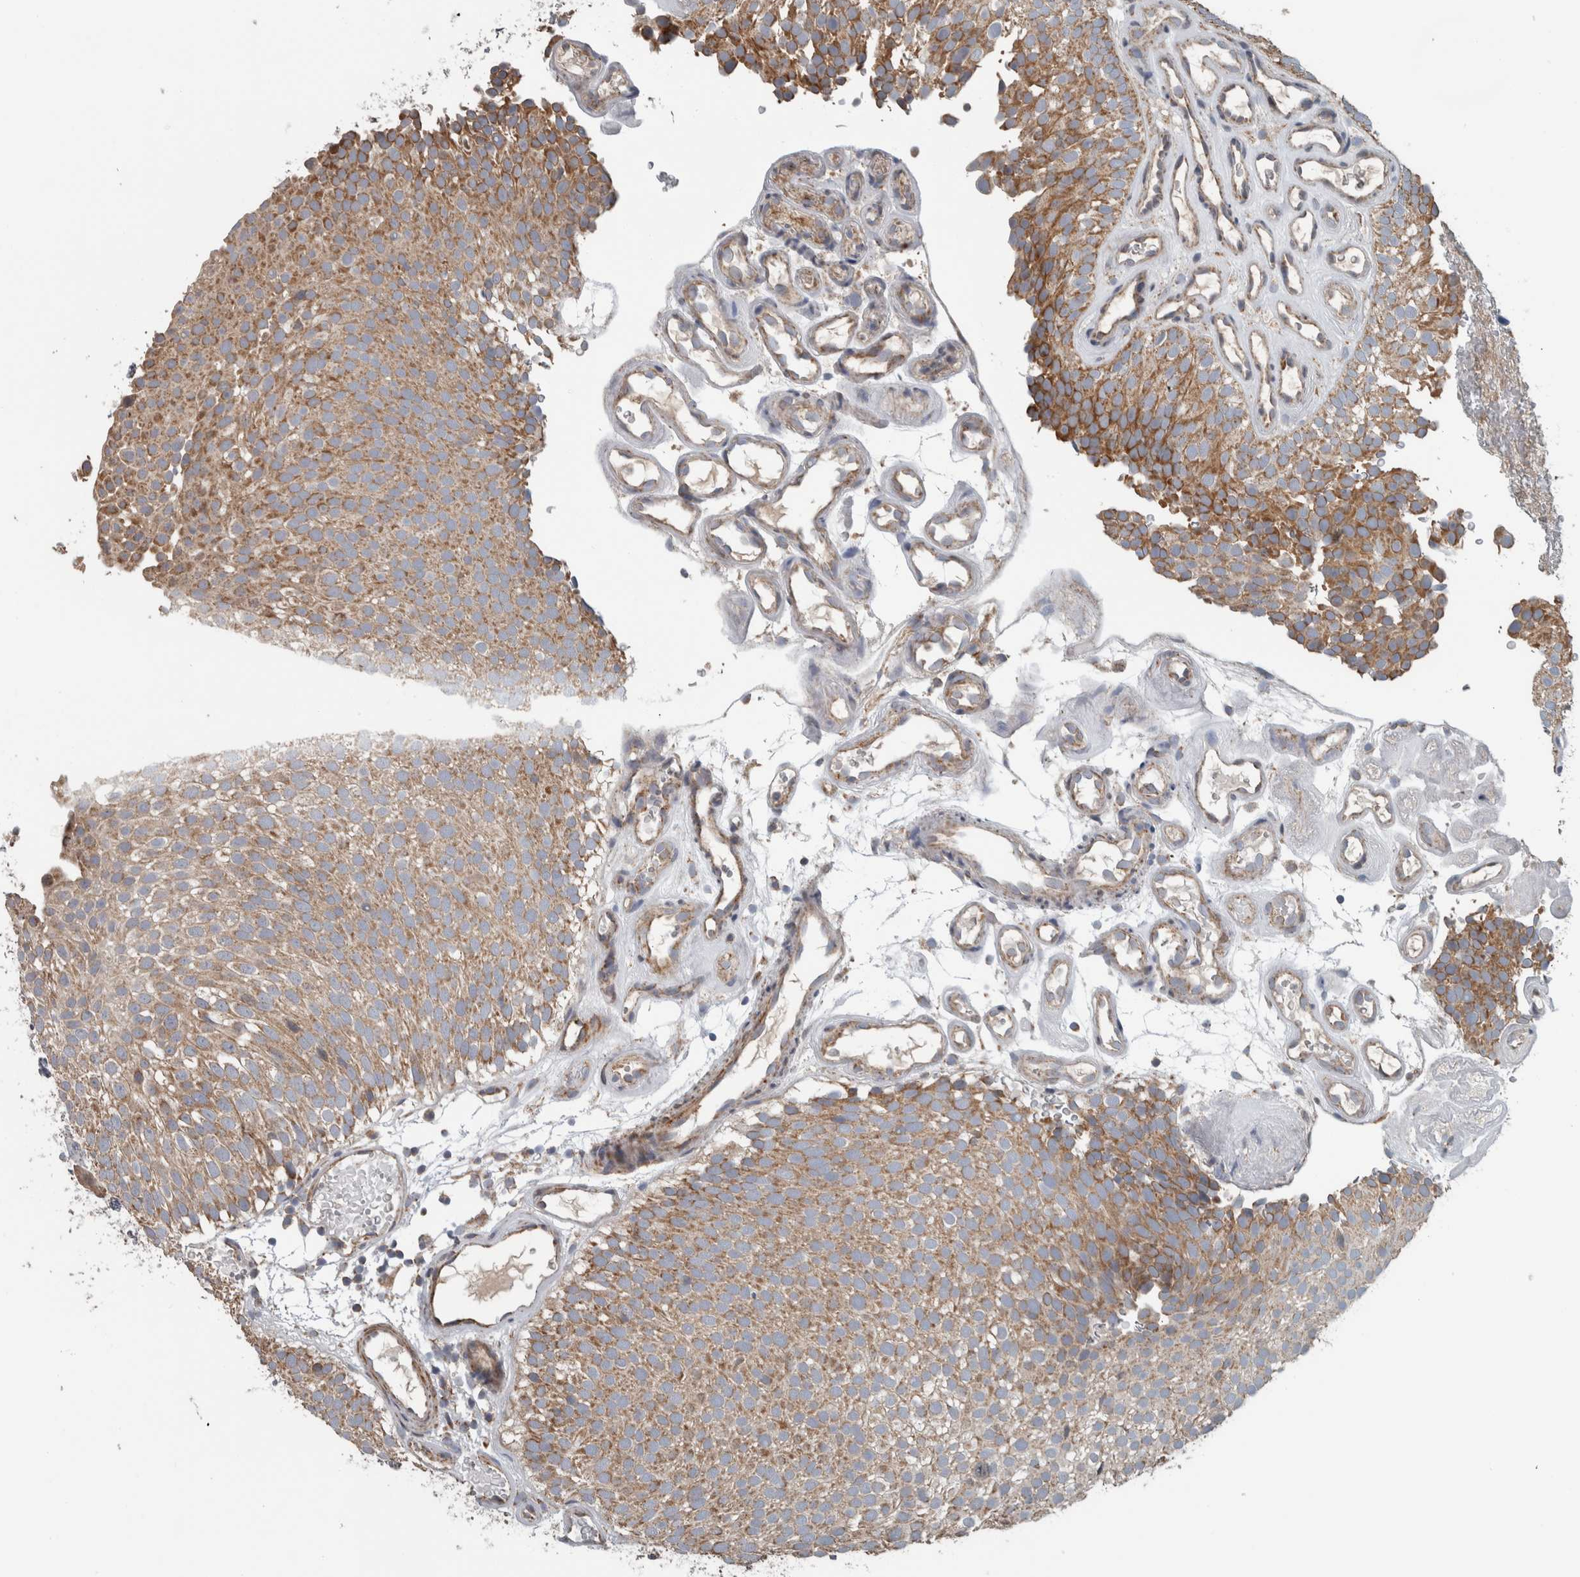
{"staining": {"intensity": "moderate", "quantity": ">75%", "location": "cytoplasmic/membranous"}, "tissue": "urothelial cancer", "cell_type": "Tumor cells", "image_type": "cancer", "snomed": [{"axis": "morphology", "description": "Urothelial carcinoma, Low grade"}, {"axis": "topography", "description": "Urinary bladder"}], "caption": "IHC of human low-grade urothelial carcinoma shows medium levels of moderate cytoplasmic/membranous staining in approximately >75% of tumor cells. The protein is shown in brown color, while the nuclei are stained blue.", "gene": "ARMC1", "patient": {"sex": "male", "age": 78}}